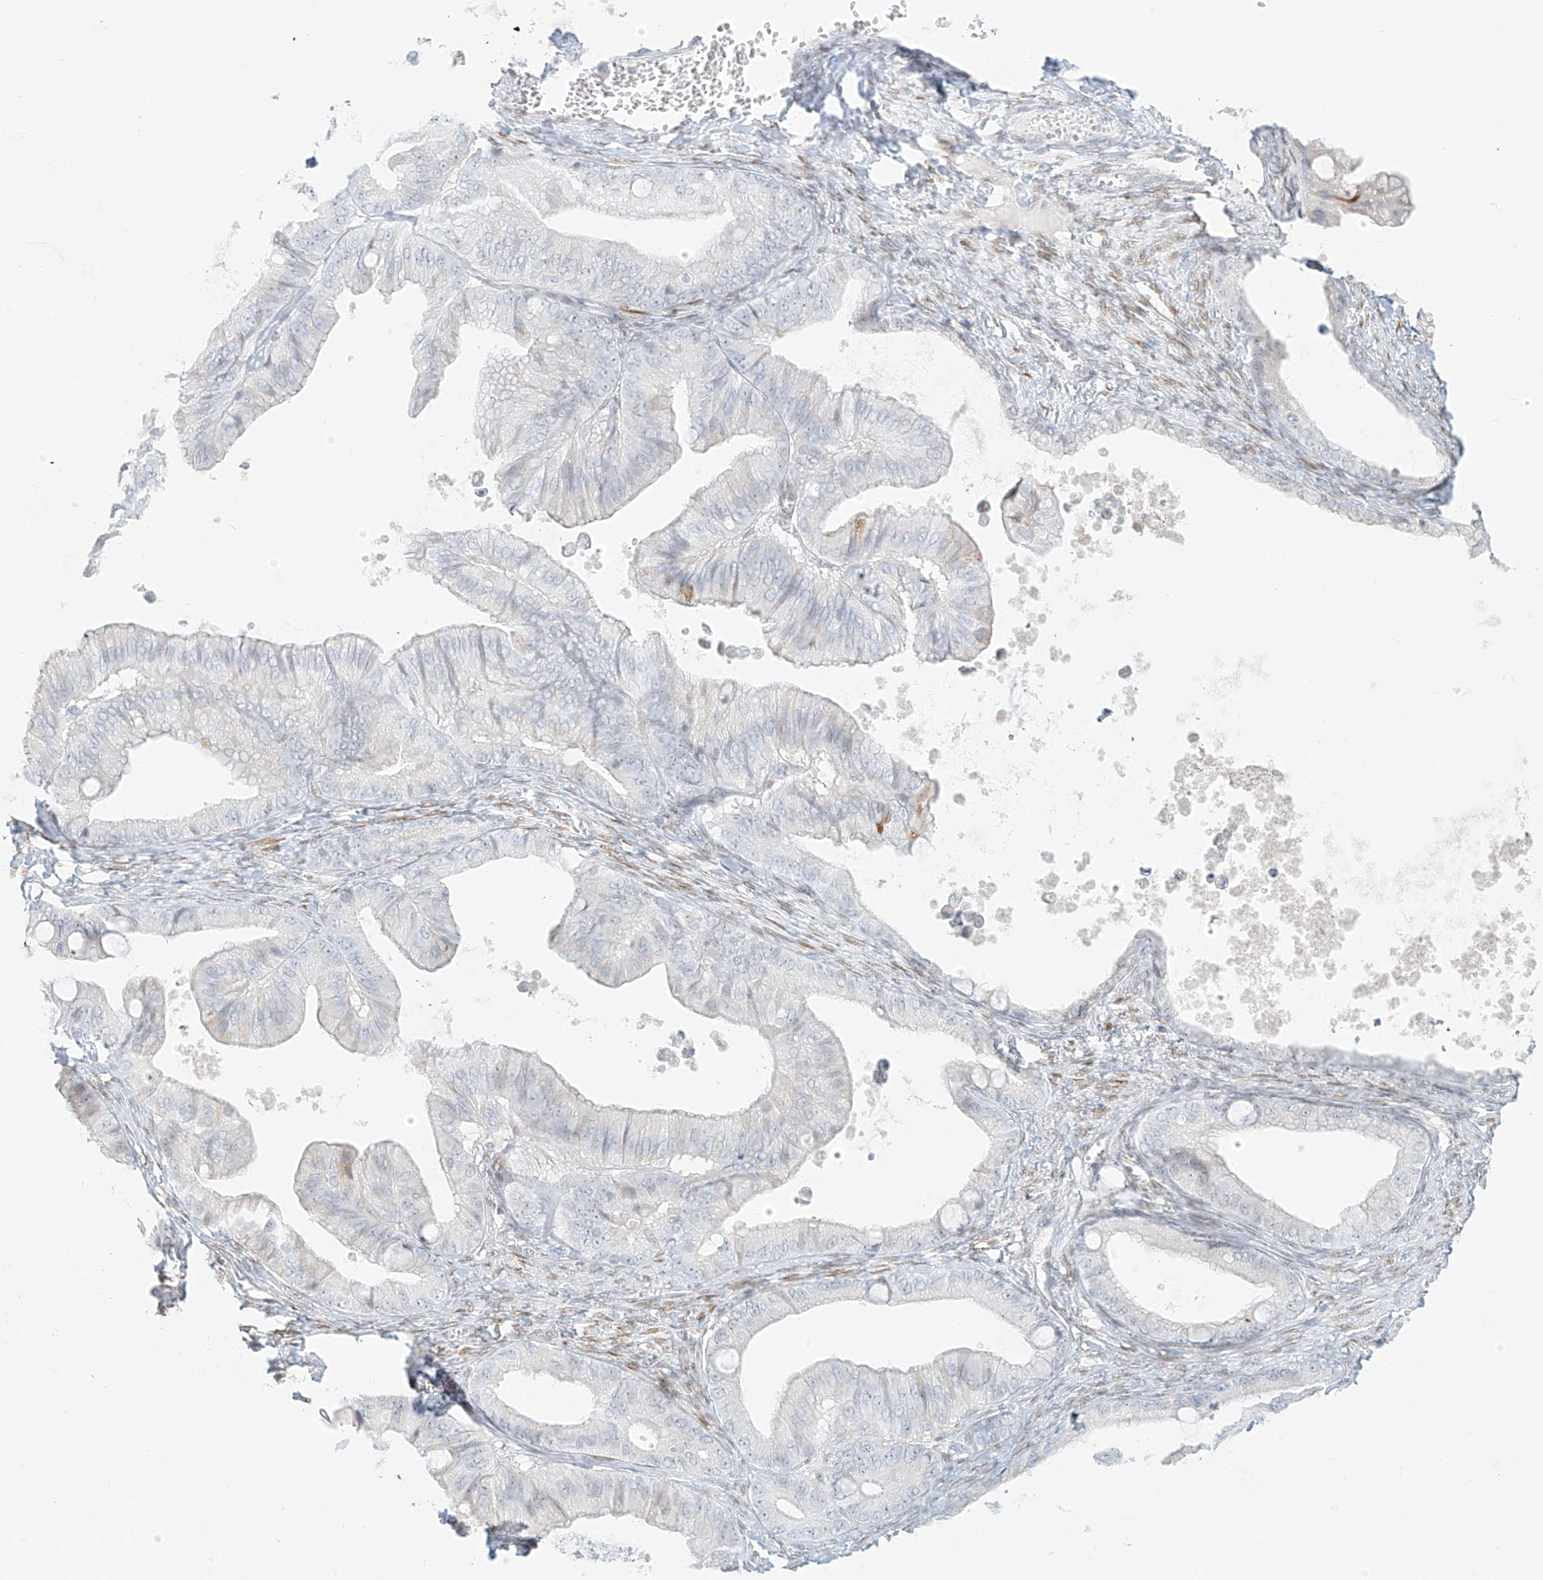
{"staining": {"intensity": "negative", "quantity": "none", "location": "none"}, "tissue": "ovarian cancer", "cell_type": "Tumor cells", "image_type": "cancer", "snomed": [{"axis": "morphology", "description": "Cystadenocarcinoma, mucinous, NOS"}, {"axis": "topography", "description": "Ovary"}], "caption": "Histopathology image shows no significant protein positivity in tumor cells of ovarian mucinous cystadenocarcinoma. (Immunohistochemistry (ihc), brightfield microscopy, high magnification).", "gene": "ZNF774", "patient": {"sex": "female", "age": 71}}